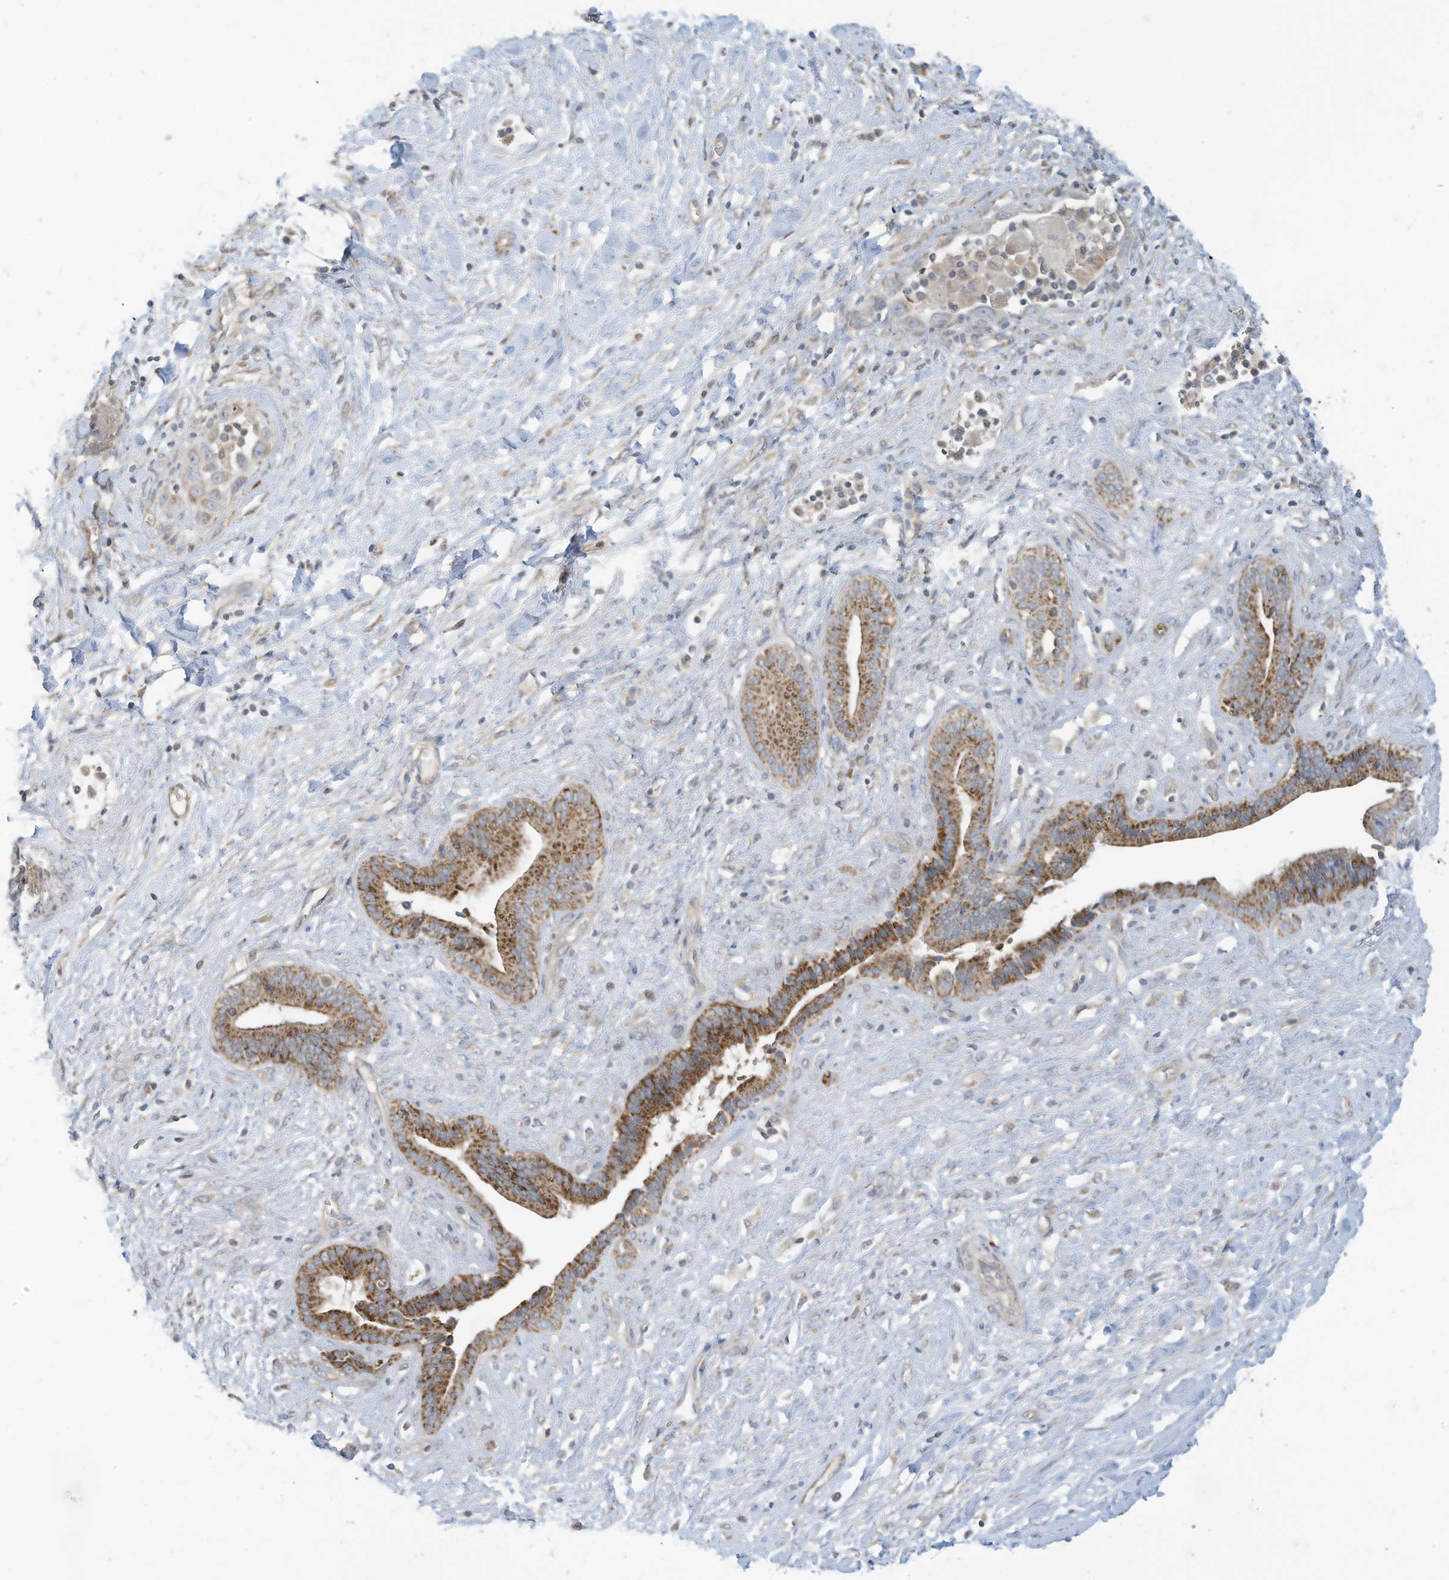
{"staining": {"intensity": "moderate", "quantity": ">75%", "location": "cytoplasmic/membranous"}, "tissue": "liver cancer", "cell_type": "Tumor cells", "image_type": "cancer", "snomed": [{"axis": "morphology", "description": "Cholangiocarcinoma"}, {"axis": "topography", "description": "Liver"}], "caption": "An IHC histopathology image of tumor tissue is shown. Protein staining in brown shows moderate cytoplasmic/membranous positivity in cholangiocarcinoma (liver) within tumor cells. (Stains: DAB in brown, nuclei in blue, Microscopy: brightfield microscopy at high magnification).", "gene": "SCGB1D2", "patient": {"sex": "female", "age": 52}}